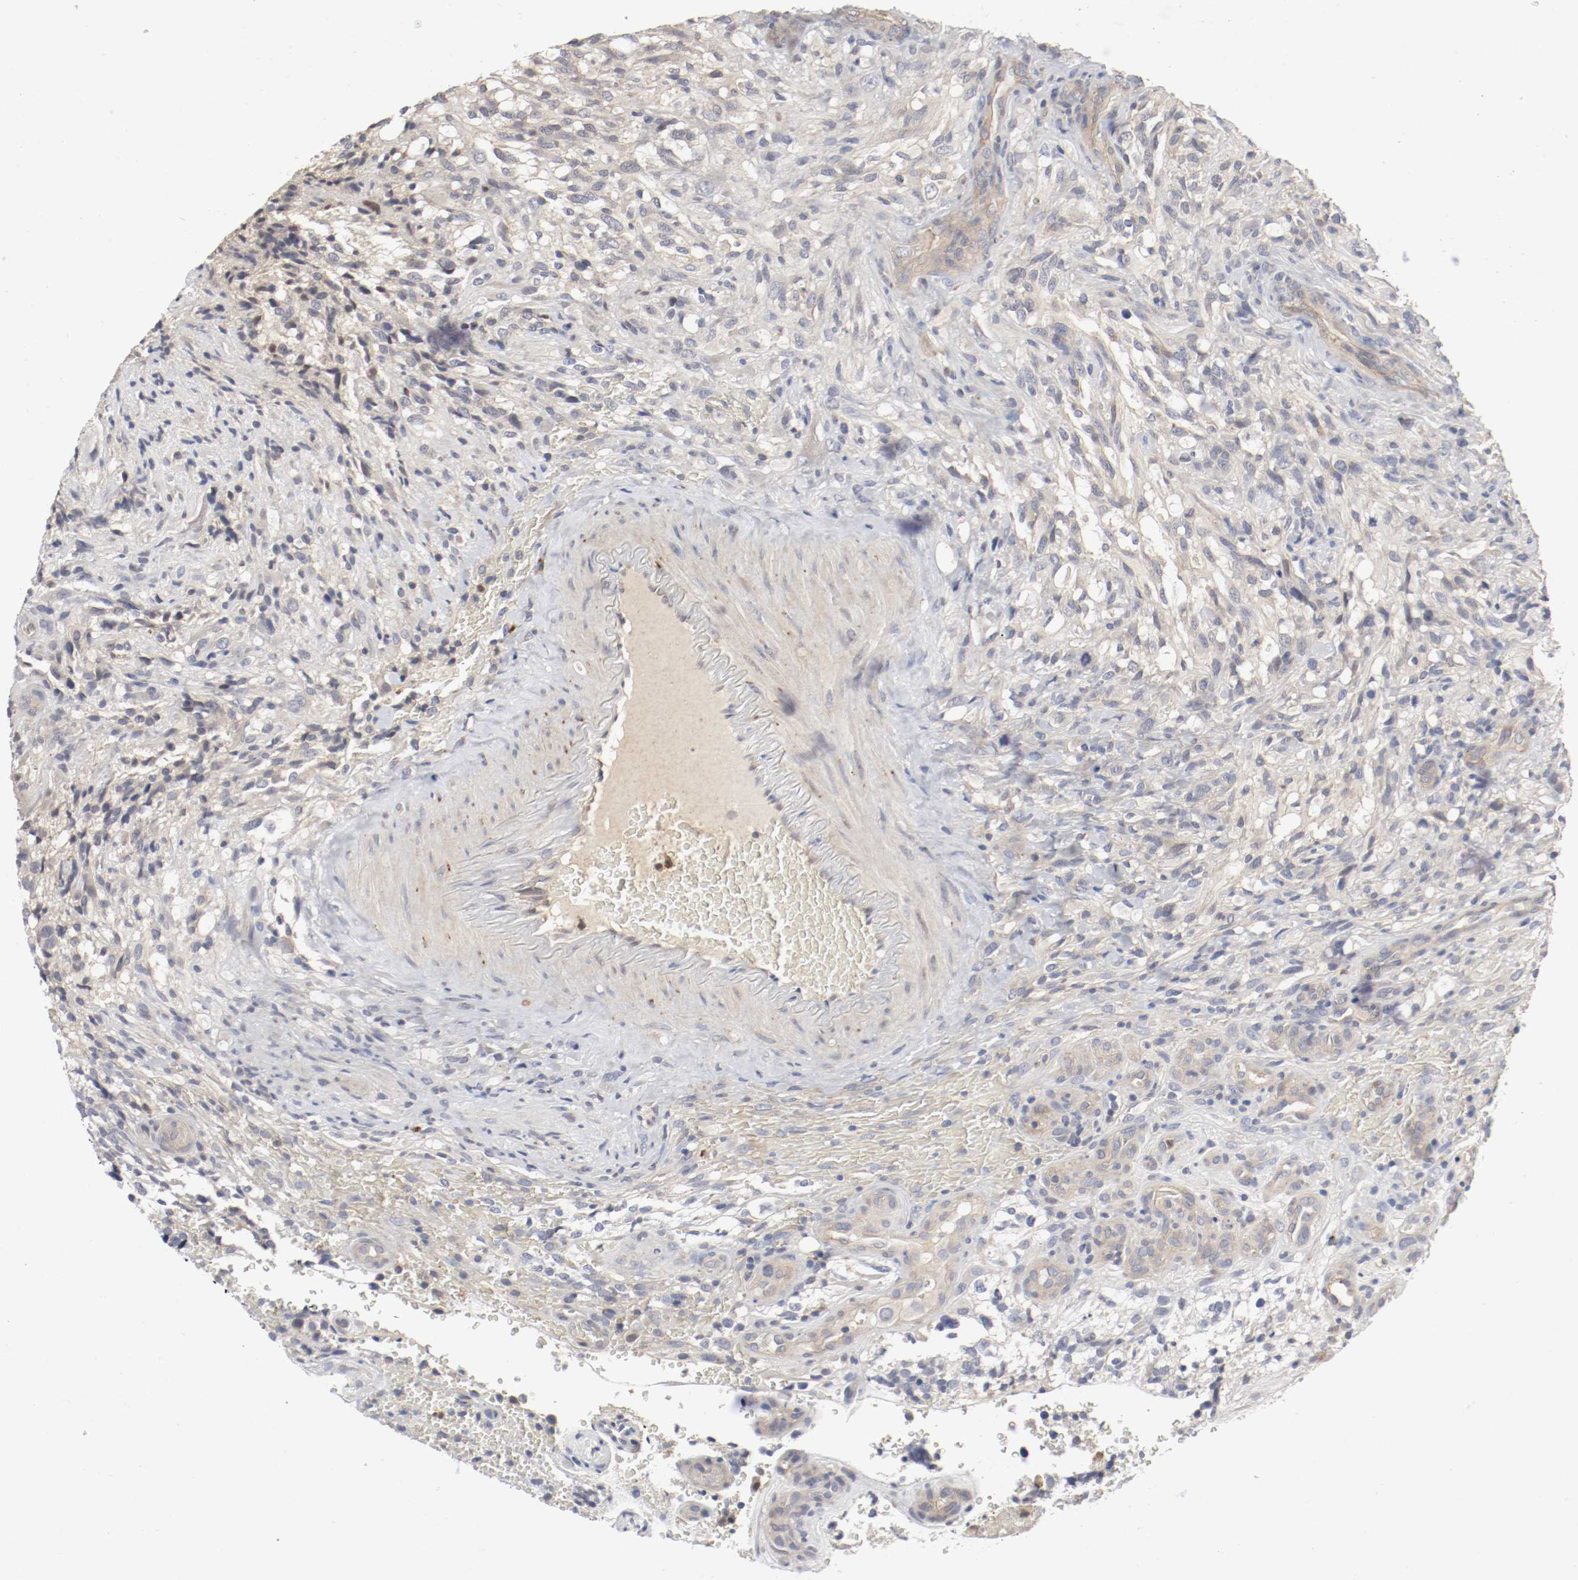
{"staining": {"intensity": "weak", "quantity": "25%-75%", "location": "cytoplasmic/membranous"}, "tissue": "glioma", "cell_type": "Tumor cells", "image_type": "cancer", "snomed": [{"axis": "morphology", "description": "Normal tissue, NOS"}, {"axis": "morphology", "description": "Glioma, malignant, High grade"}, {"axis": "topography", "description": "Cerebral cortex"}], "caption": "The photomicrograph shows immunohistochemical staining of glioma. There is weak cytoplasmic/membranous expression is seen in about 25%-75% of tumor cells.", "gene": "REN", "patient": {"sex": "male", "age": 75}}